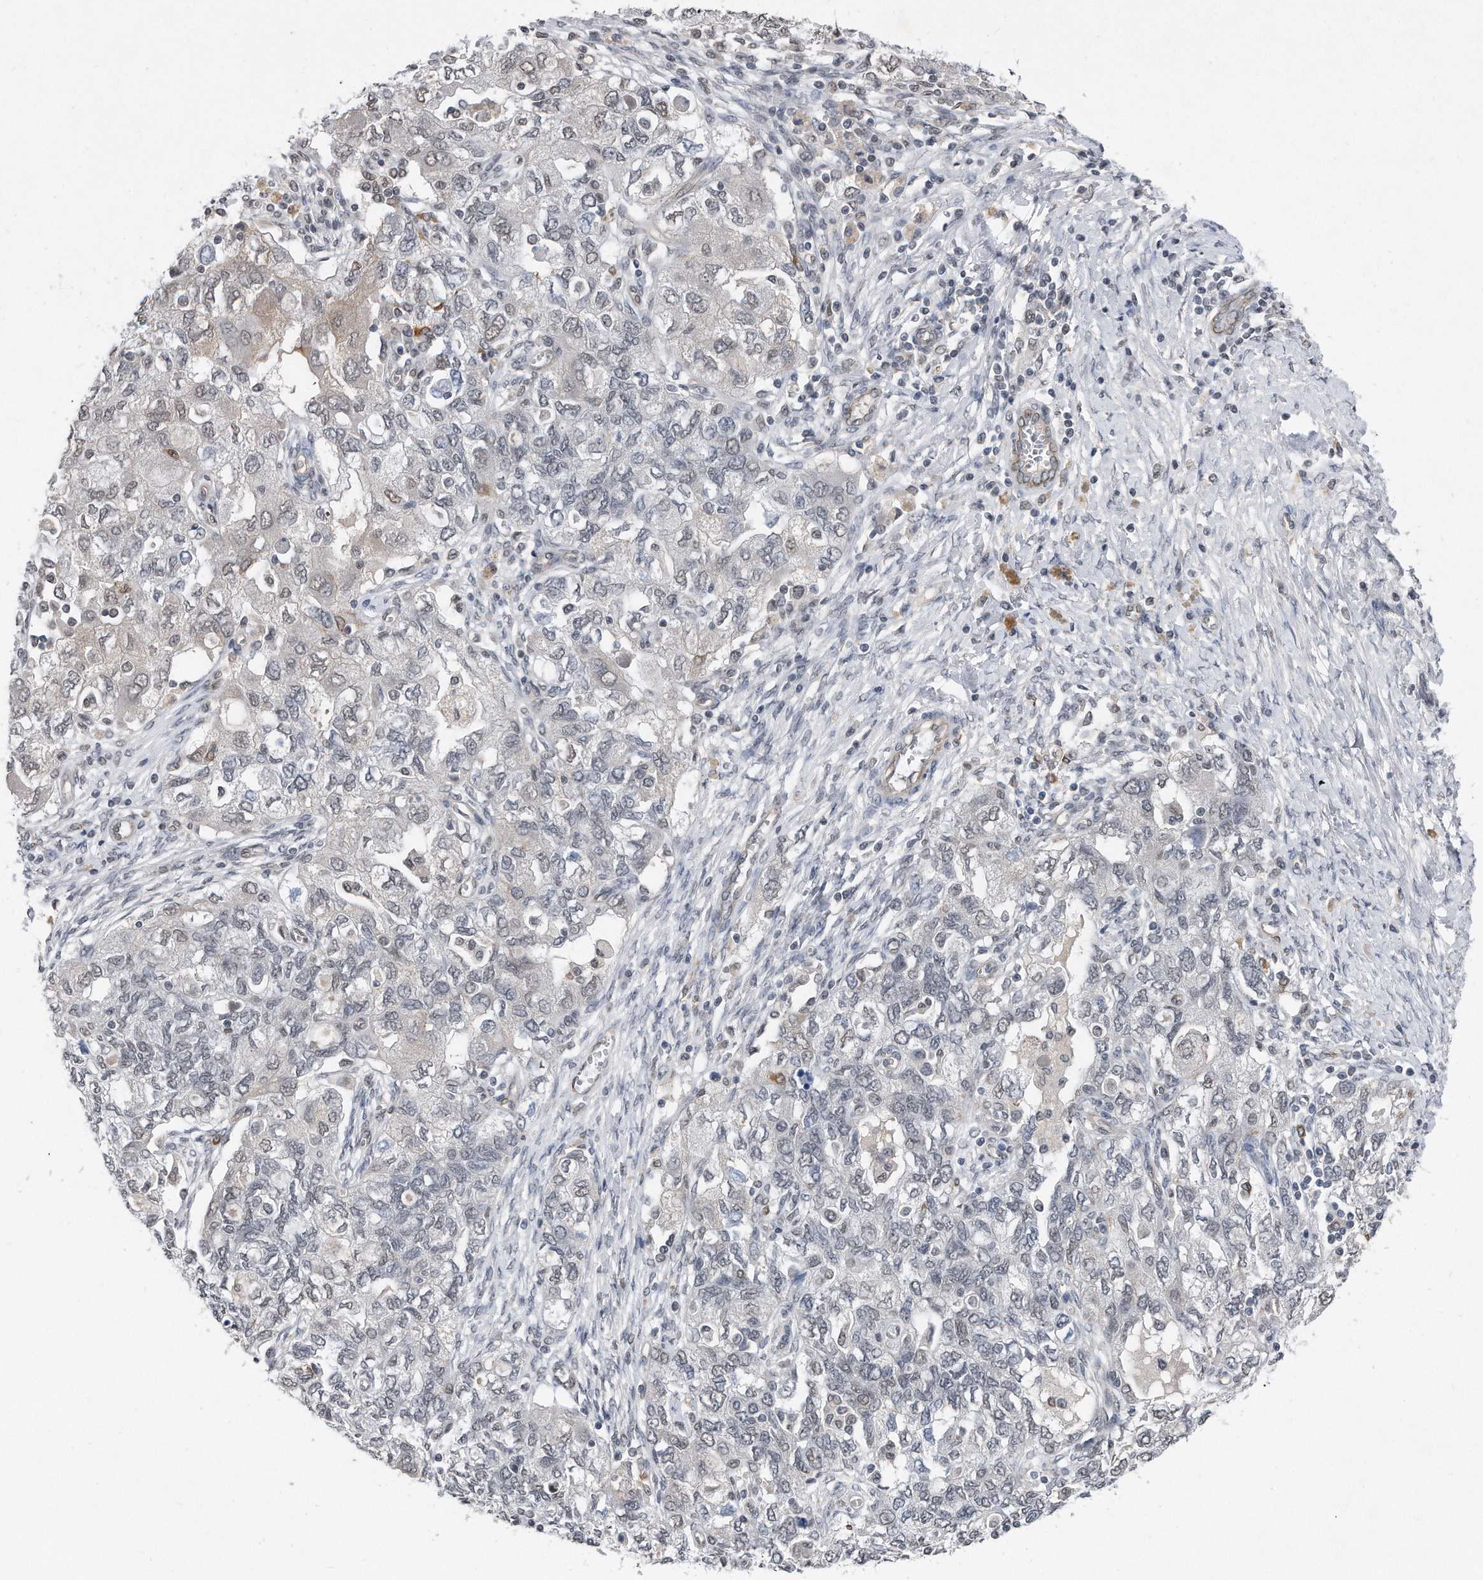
{"staining": {"intensity": "negative", "quantity": "none", "location": "none"}, "tissue": "ovarian cancer", "cell_type": "Tumor cells", "image_type": "cancer", "snomed": [{"axis": "morphology", "description": "Carcinoma, NOS"}, {"axis": "morphology", "description": "Cystadenocarcinoma, serous, NOS"}, {"axis": "topography", "description": "Ovary"}], "caption": "There is no significant expression in tumor cells of ovarian serous cystadenocarcinoma.", "gene": "TP53INP1", "patient": {"sex": "female", "age": 69}}